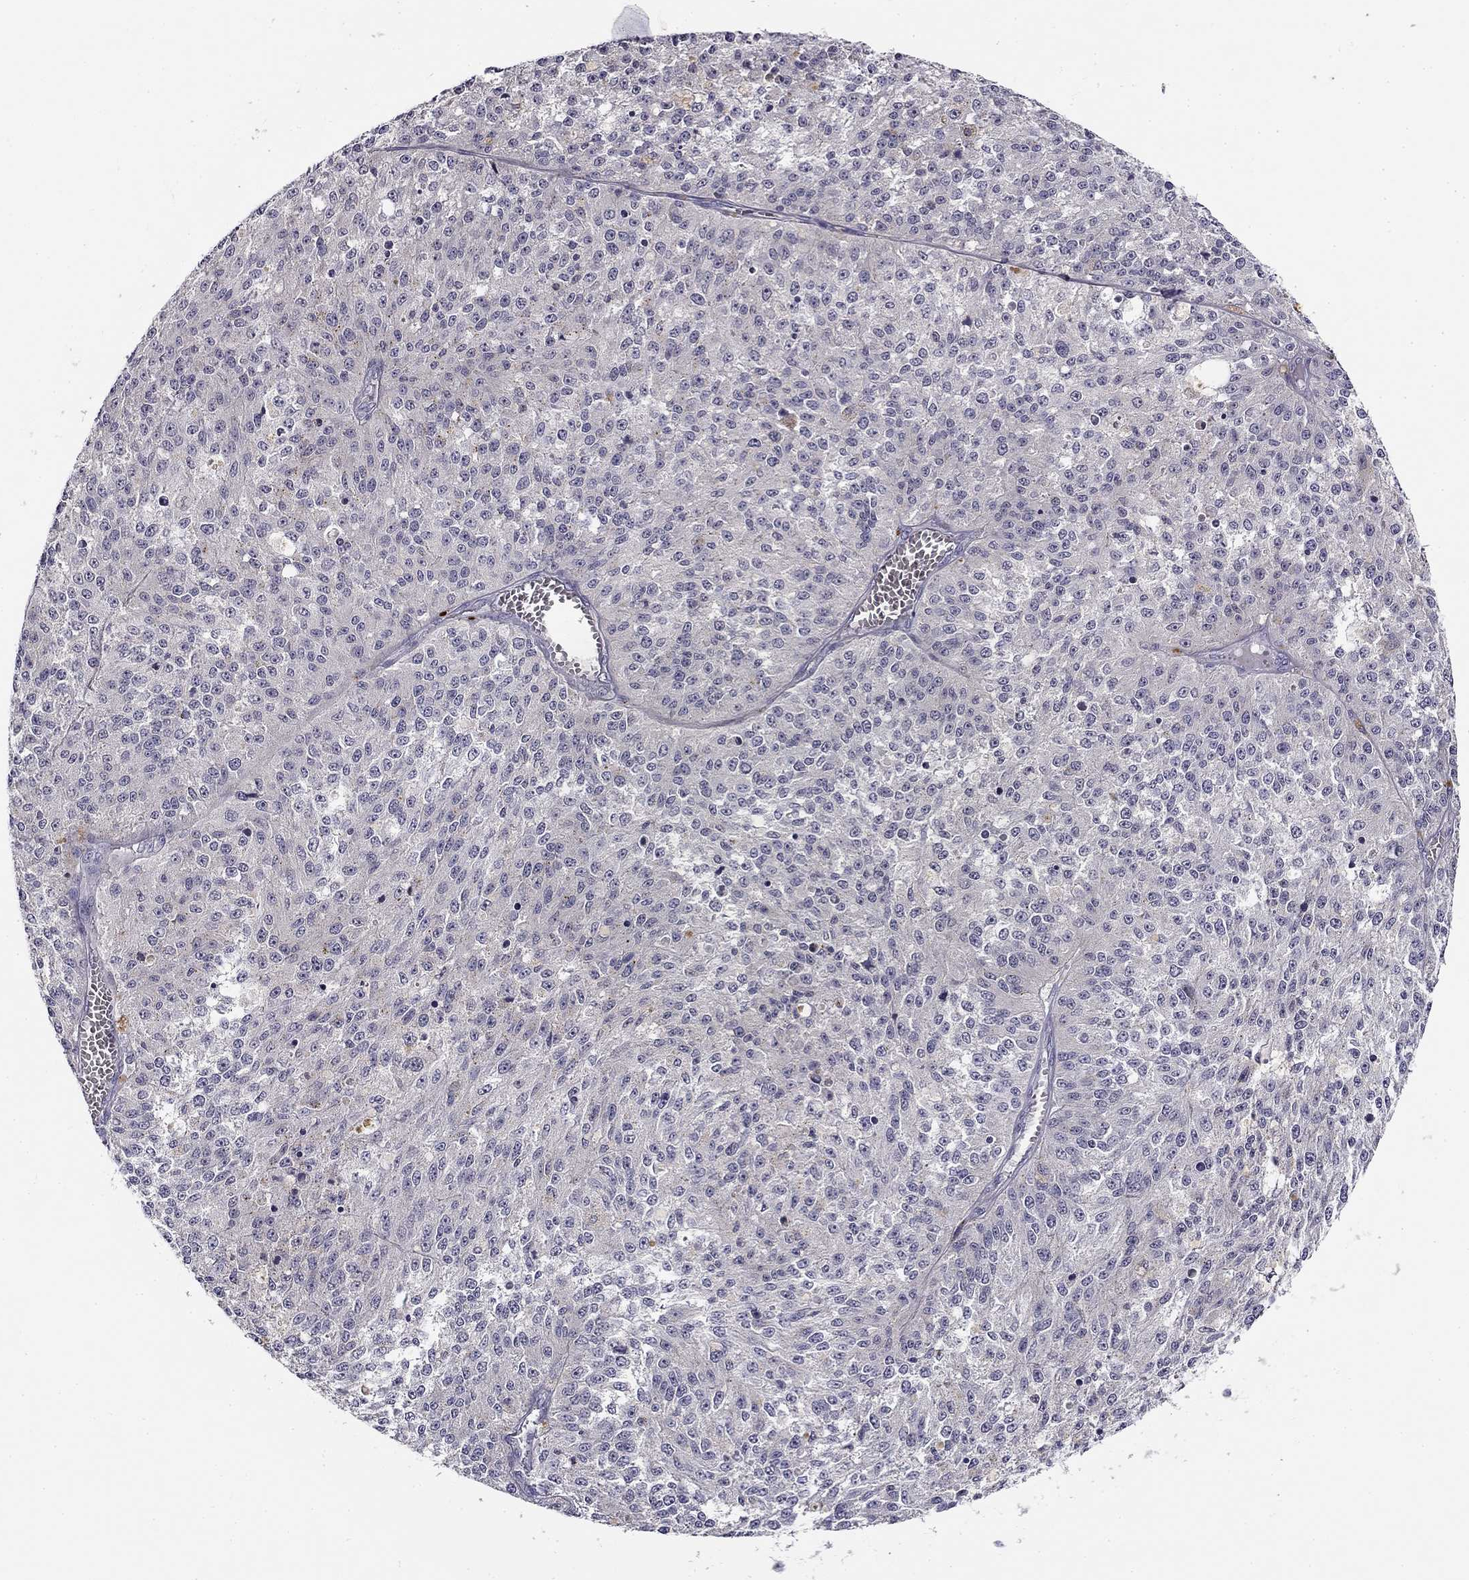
{"staining": {"intensity": "negative", "quantity": "none", "location": "none"}, "tissue": "melanoma", "cell_type": "Tumor cells", "image_type": "cancer", "snomed": [{"axis": "morphology", "description": "Malignant melanoma, Metastatic site"}, {"axis": "topography", "description": "Lymph node"}], "caption": "The IHC micrograph has no significant positivity in tumor cells of melanoma tissue.", "gene": "CNR1", "patient": {"sex": "female", "age": 64}}